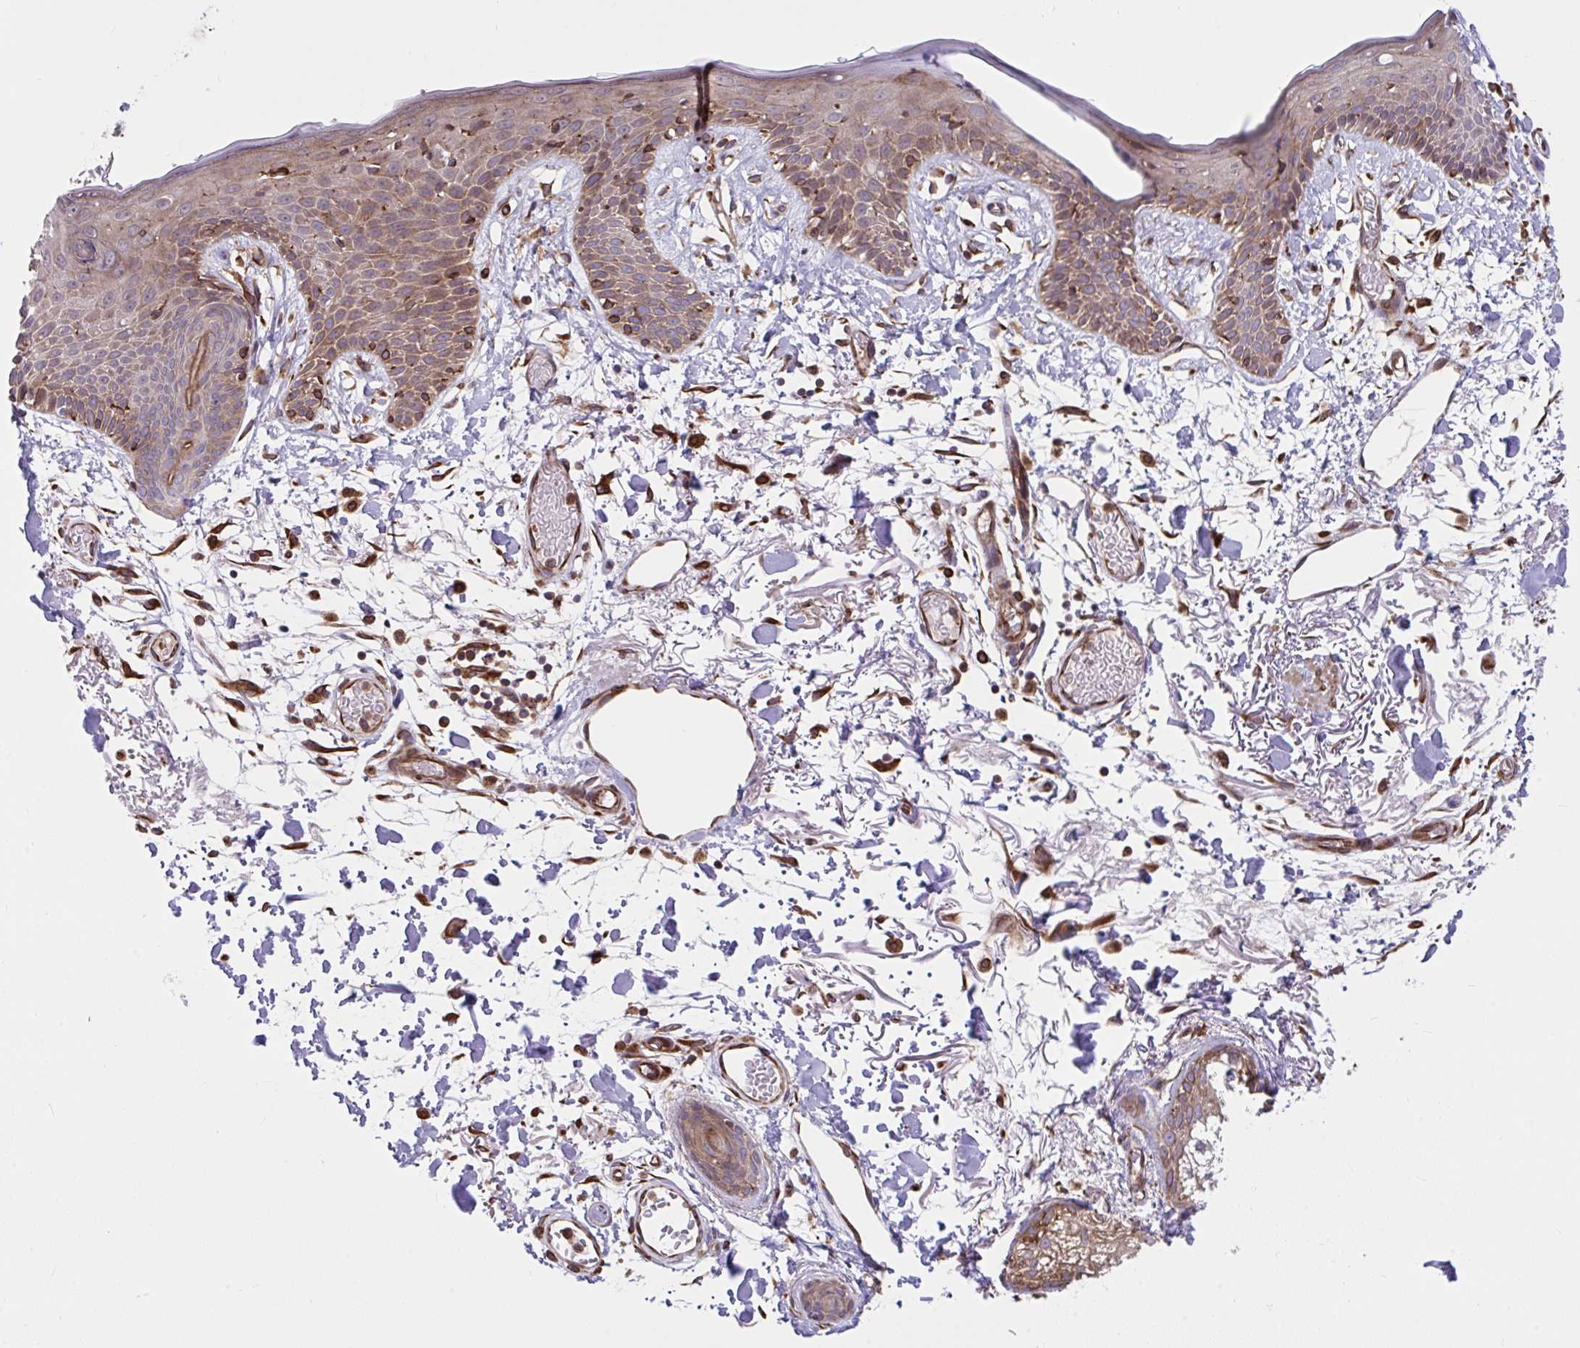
{"staining": {"intensity": "strong", "quantity": ">75%", "location": "cytoplasmic/membranous"}, "tissue": "skin", "cell_type": "Fibroblasts", "image_type": "normal", "snomed": [{"axis": "morphology", "description": "Normal tissue, NOS"}, {"axis": "topography", "description": "Skin"}], "caption": "Immunohistochemistry (IHC) of unremarkable skin demonstrates high levels of strong cytoplasmic/membranous positivity in about >75% of fibroblasts.", "gene": "STIM2", "patient": {"sex": "male", "age": 79}}